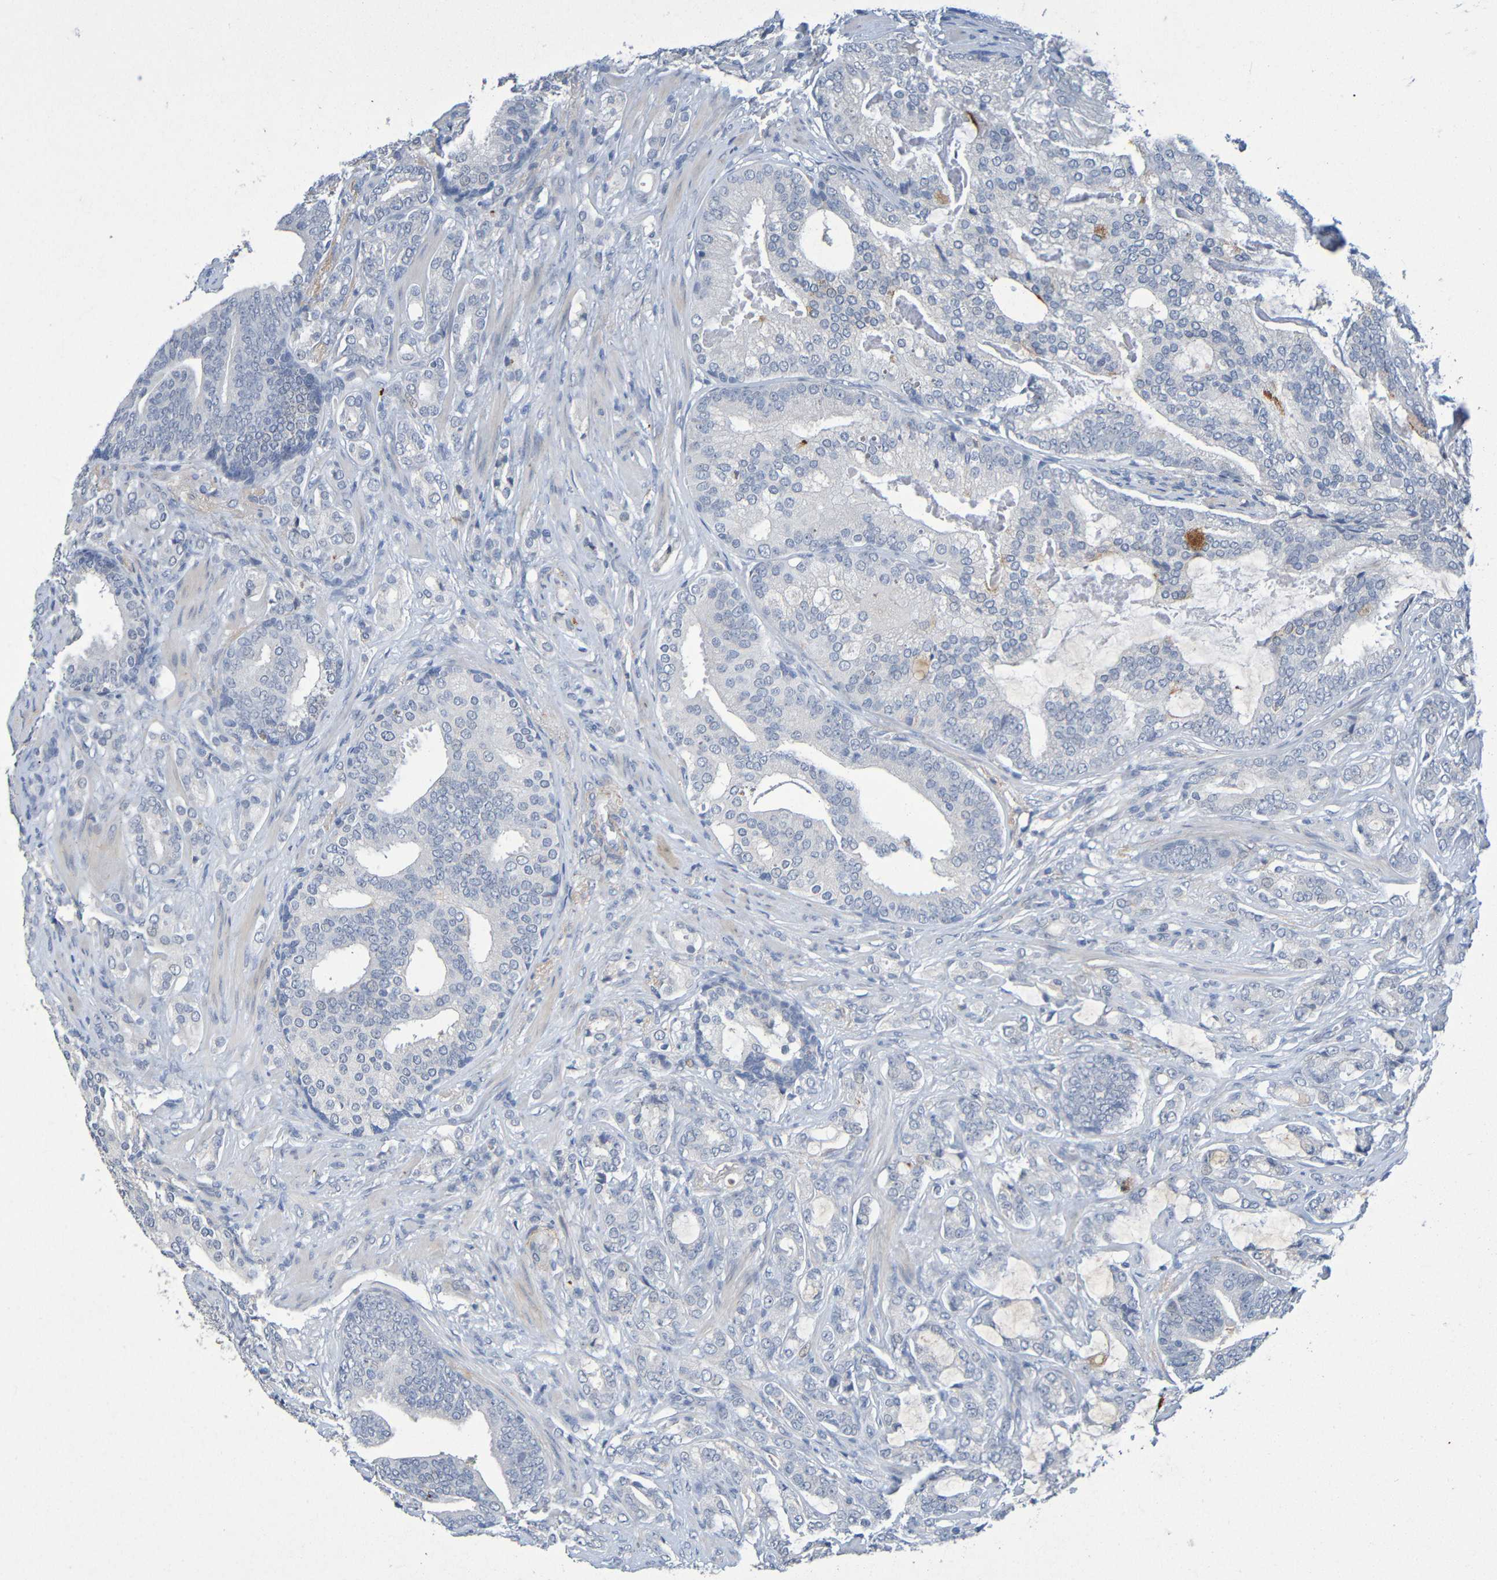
{"staining": {"intensity": "negative", "quantity": "none", "location": "none"}, "tissue": "prostate cancer", "cell_type": "Tumor cells", "image_type": "cancer", "snomed": [{"axis": "morphology", "description": "Adenocarcinoma, Low grade"}, {"axis": "topography", "description": "Prostate"}], "caption": "This is an IHC histopathology image of prostate low-grade adenocarcinoma. There is no positivity in tumor cells.", "gene": "IL10", "patient": {"sex": "male", "age": 58}}